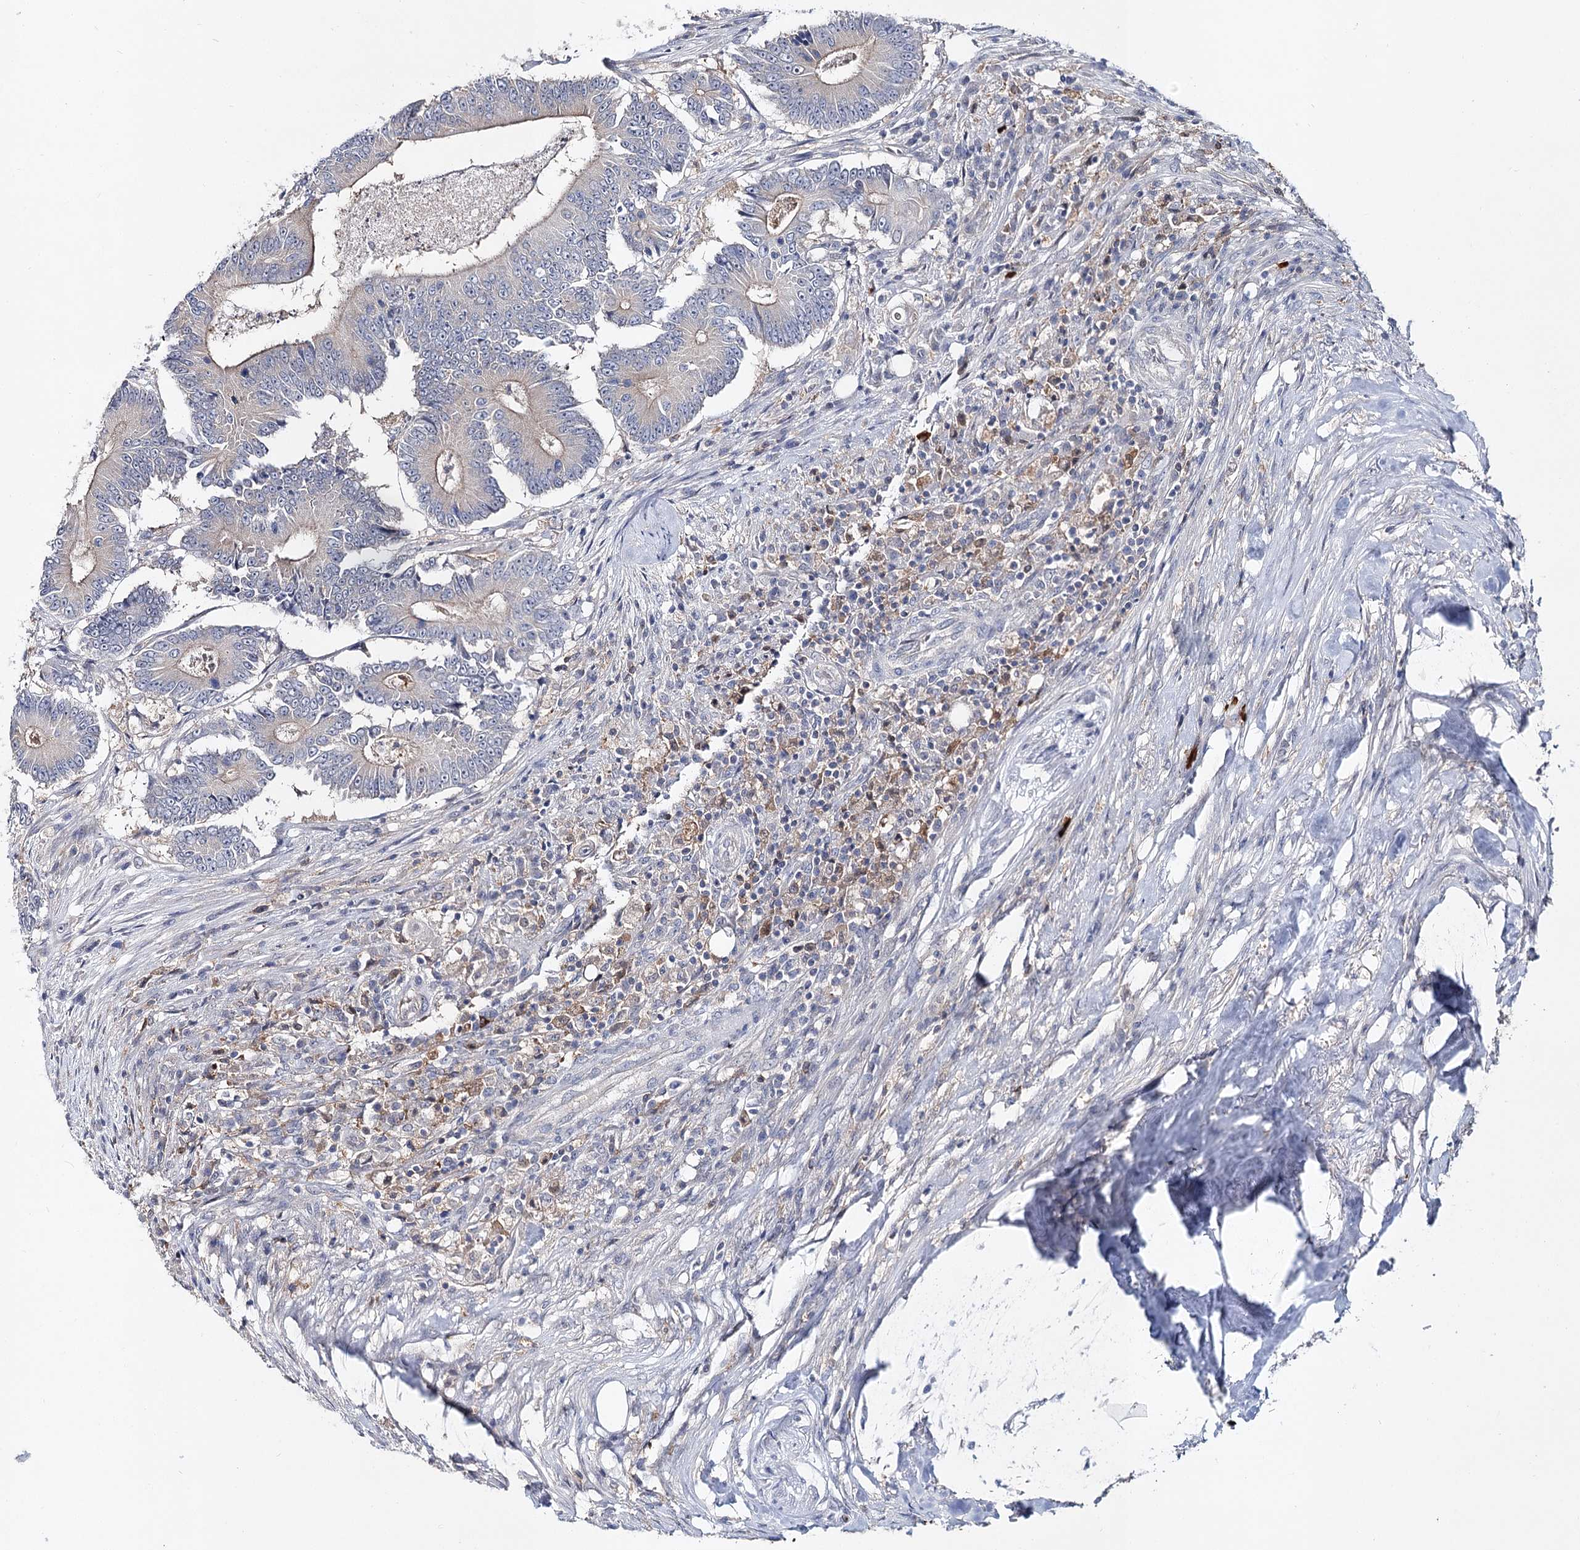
{"staining": {"intensity": "negative", "quantity": "none", "location": "none"}, "tissue": "colorectal cancer", "cell_type": "Tumor cells", "image_type": "cancer", "snomed": [{"axis": "morphology", "description": "Adenocarcinoma, NOS"}, {"axis": "topography", "description": "Colon"}], "caption": "Tumor cells show no significant staining in colorectal cancer (adenocarcinoma). The staining is performed using DAB brown chromogen with nuclei counter-stained in using hematoxylin.", "gene": "UGP2", "patient": {"sex": "male", "age": 83}}